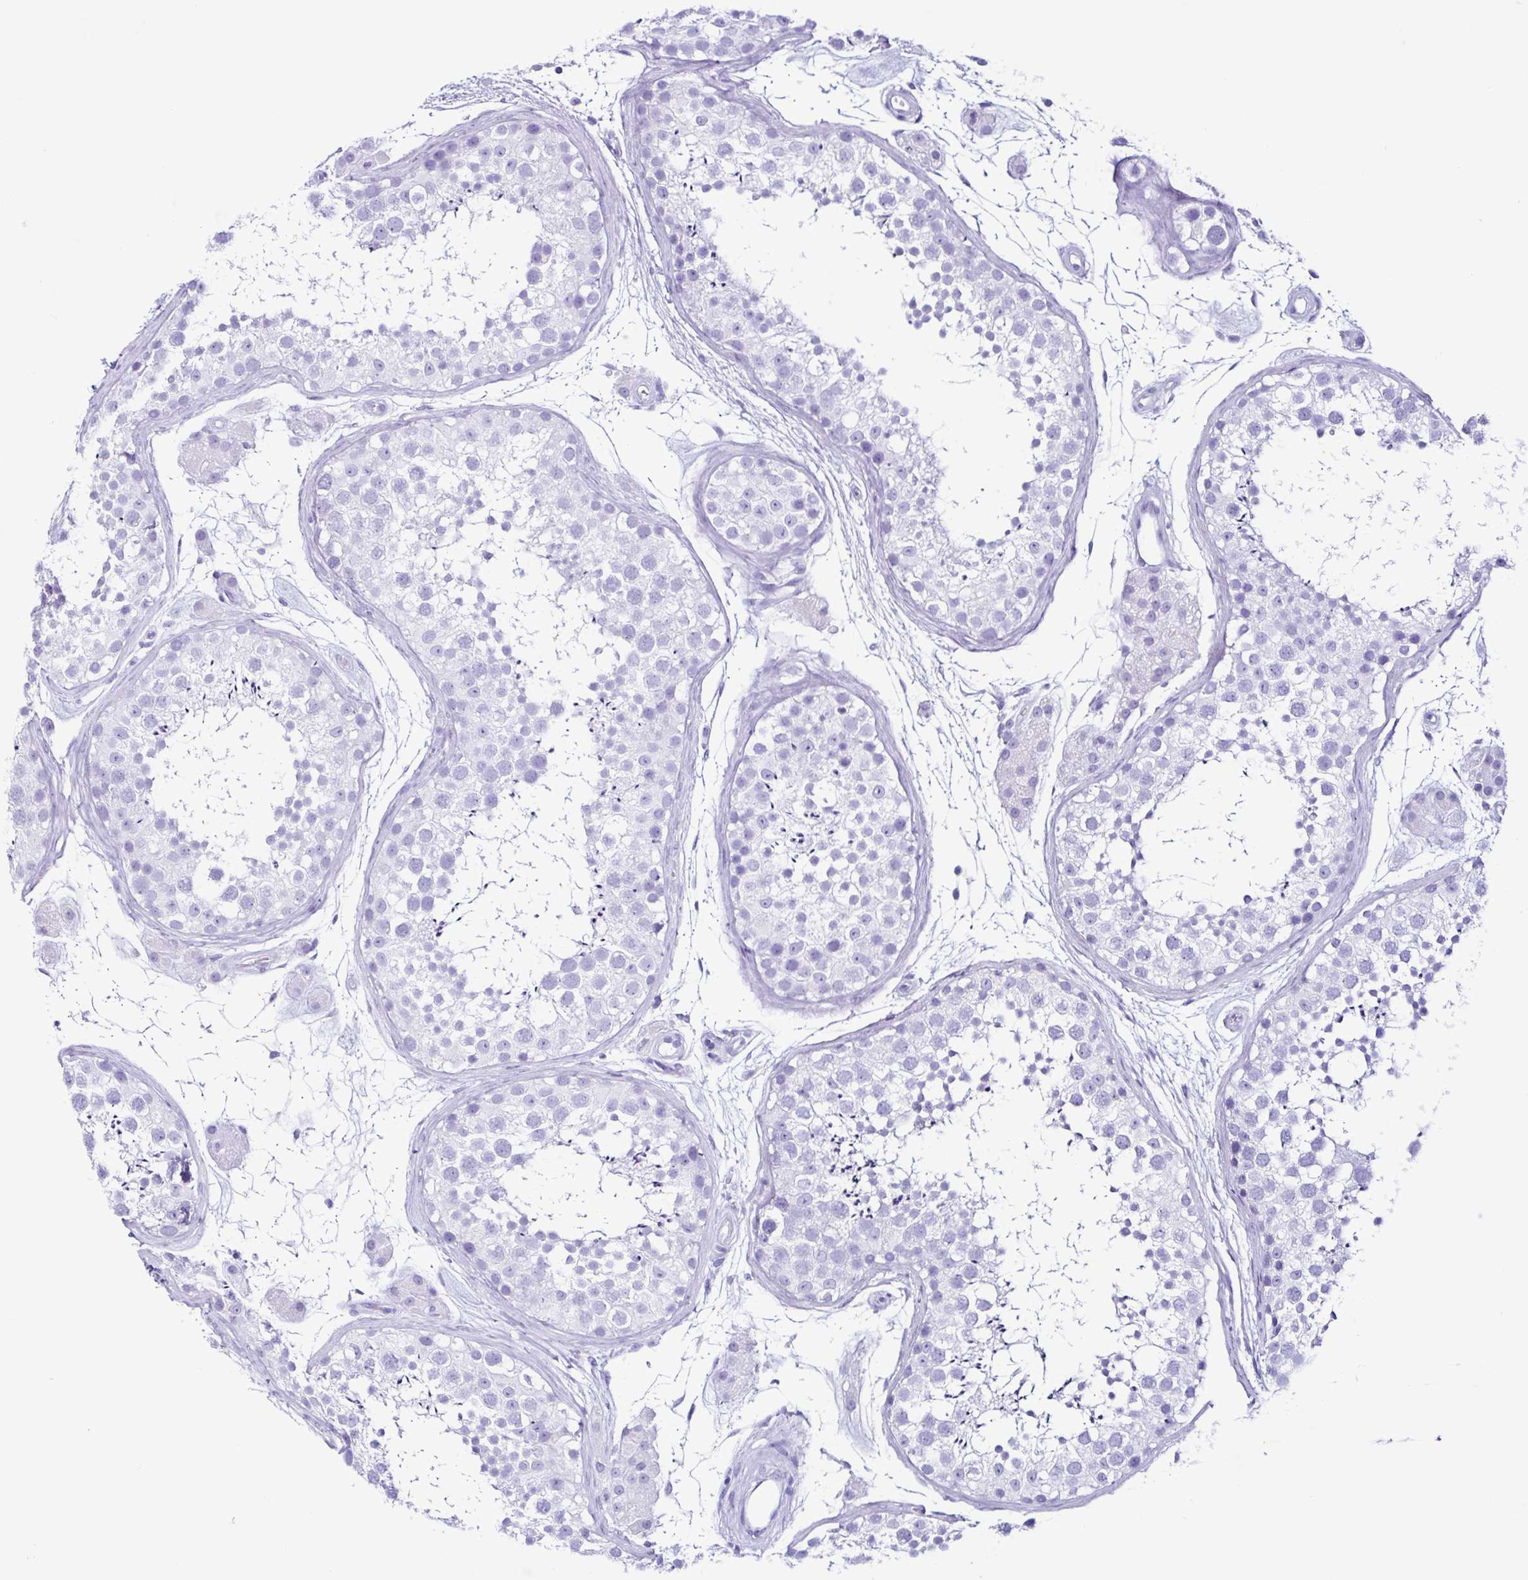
{"staining": {"intensity": "negative", "quantity": "none", "location": "none"}, "tissue": "testis", "cell_type": "Cells in seminiferous ducts", "image_type": "normal", "snomed": [{"axis": "morphology", "description": "Normal tissue, NOS"}, {"axis": "topography", "description": "Testis"}], "caption": "There is no significant staining in cells in seminiferous ducts of testis. (DAB (3,3'-diaminobenzidine) IHC, high magnification).", "gene": "PIGF", "patient": {"sex": "male", "age": 41}}